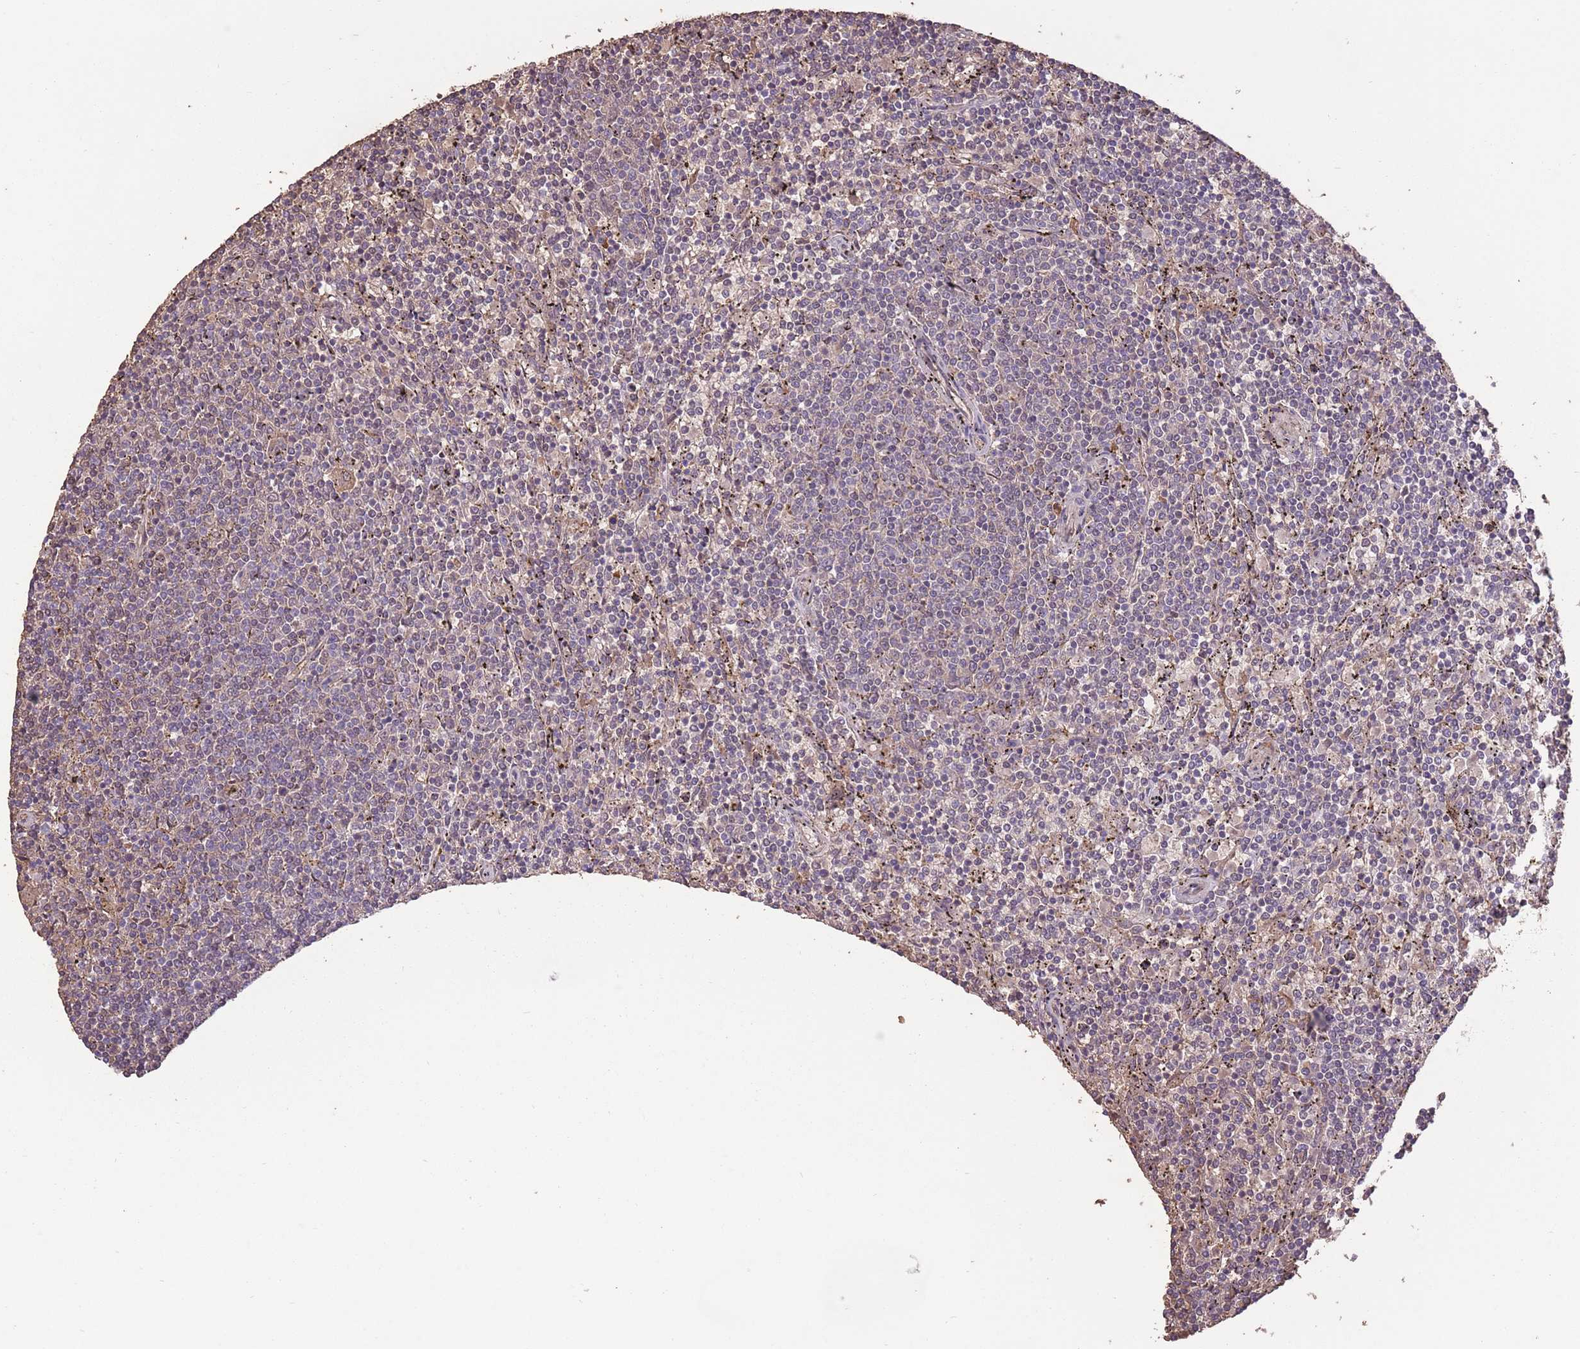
{"staining": {"intensity": "weak", "quantity": "<25%", "location": "cytoplasmic/membranous"}, "tissue": "lymphoma", "cell_type": "Tumor cells", "image_type": "cancer", "snomed": [{"axis": "morphology", "description": "Malignant lymphoma, non-Hodgkin's type, Low grade"}, {"axis": "topography", "description": "Spleen"}], "caption": "Immunohistochemistry histopathology image of neoplastic tissue: lymphoma stained with DAB (3,3'-diaminobenzidine) shows no significant protein expression in tumor cells.", "gene": "POLR3F", "patient": {"sex": "female", "age": 50}}